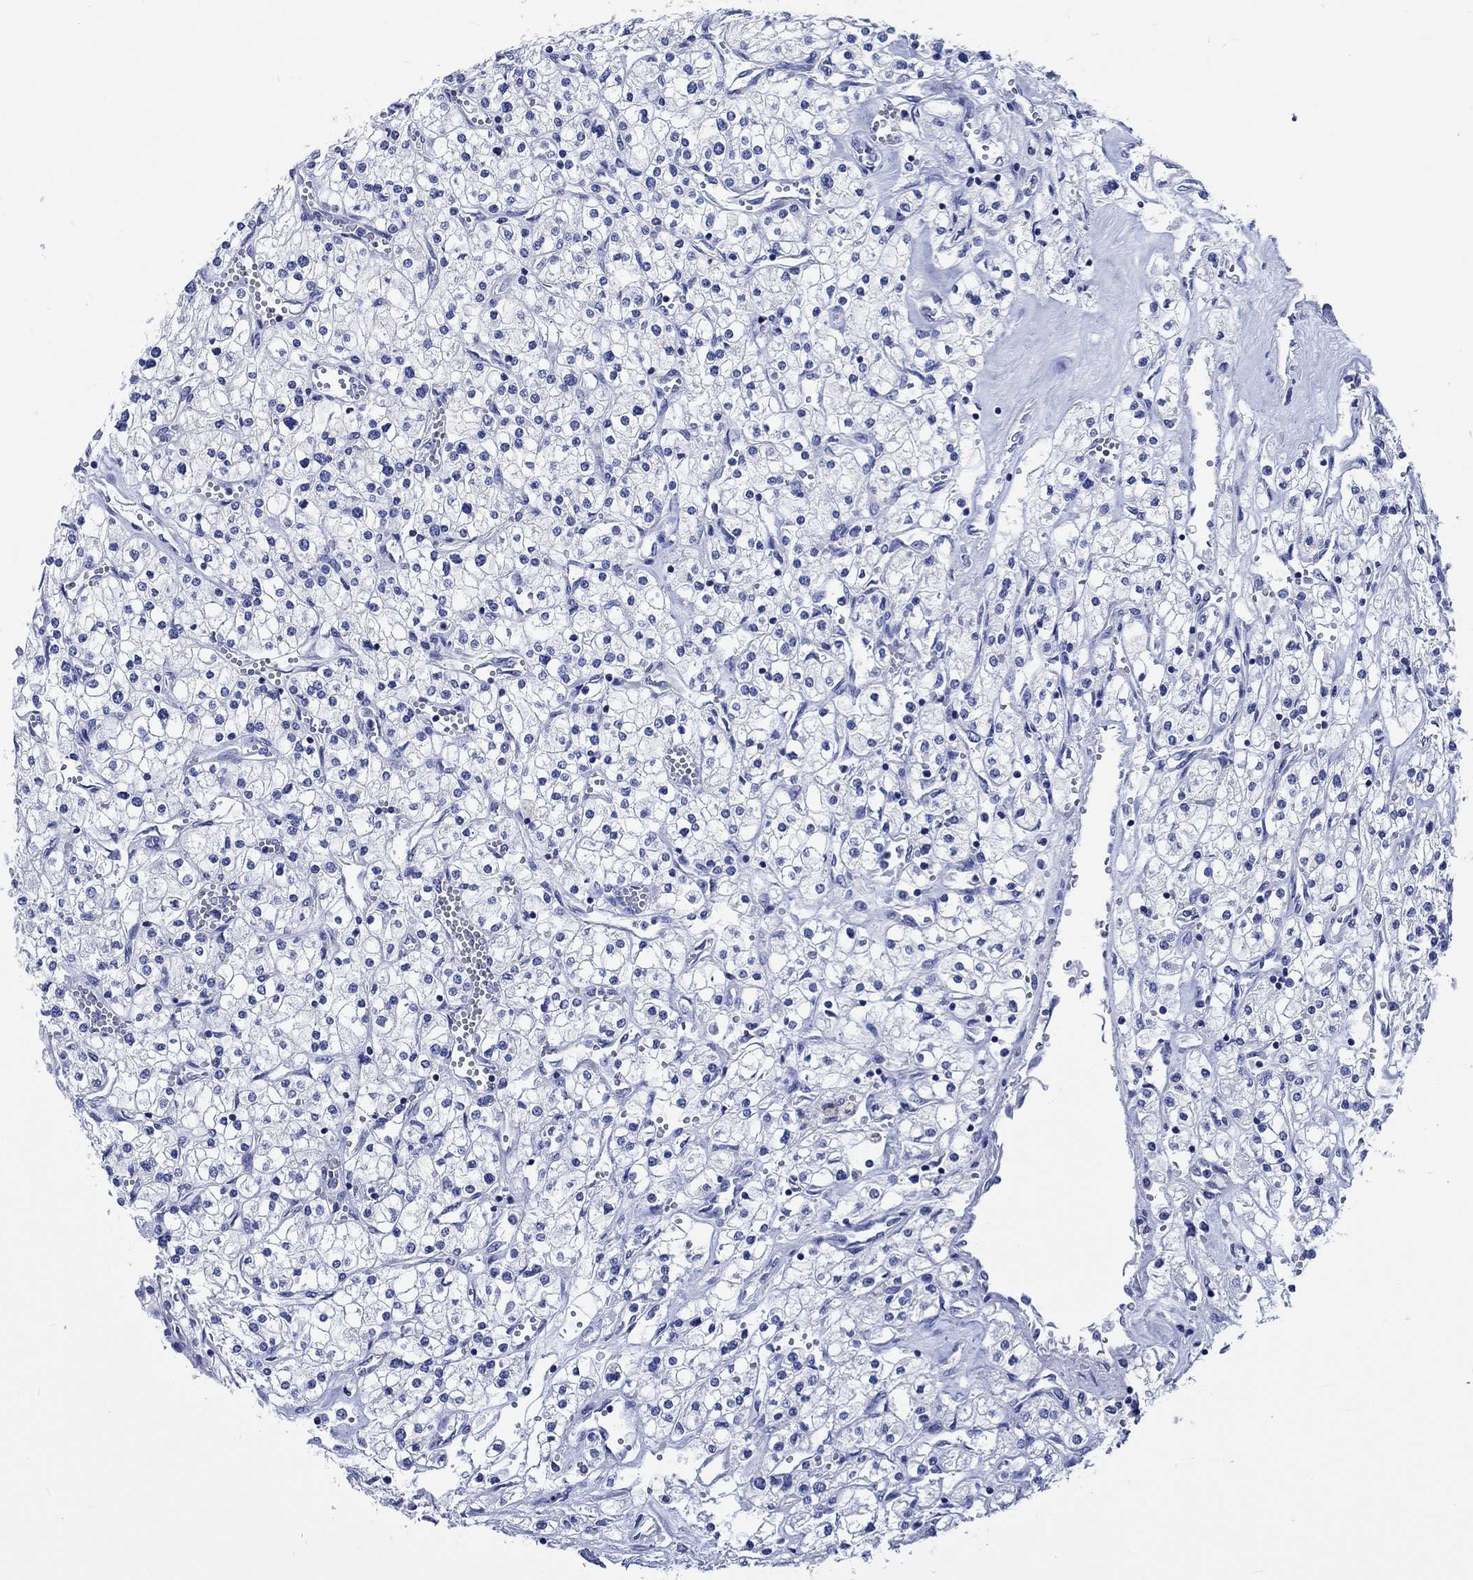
{"staining": {"intensity": "negative", "quantity": "none", "location": "none"}, "tissue": "renal cancer", "cell_type": "Tumor cells", "image_type": "cancer", "snomed": [{"axis": "morphology", "description": "Adenocarcinoma, NOS"}, {"axis": "topography", "description": "Kidney"}], "caption": "High magnification brightfield microscopy of renal cancer stained with DAB (3,3'-diaminobenzidine) (brown) and counterstained with hematoxylin (blue): tumor cells show no significant staining.", "gene": "PTPRN2", "patient": {"sex": "male", "age": 80}}